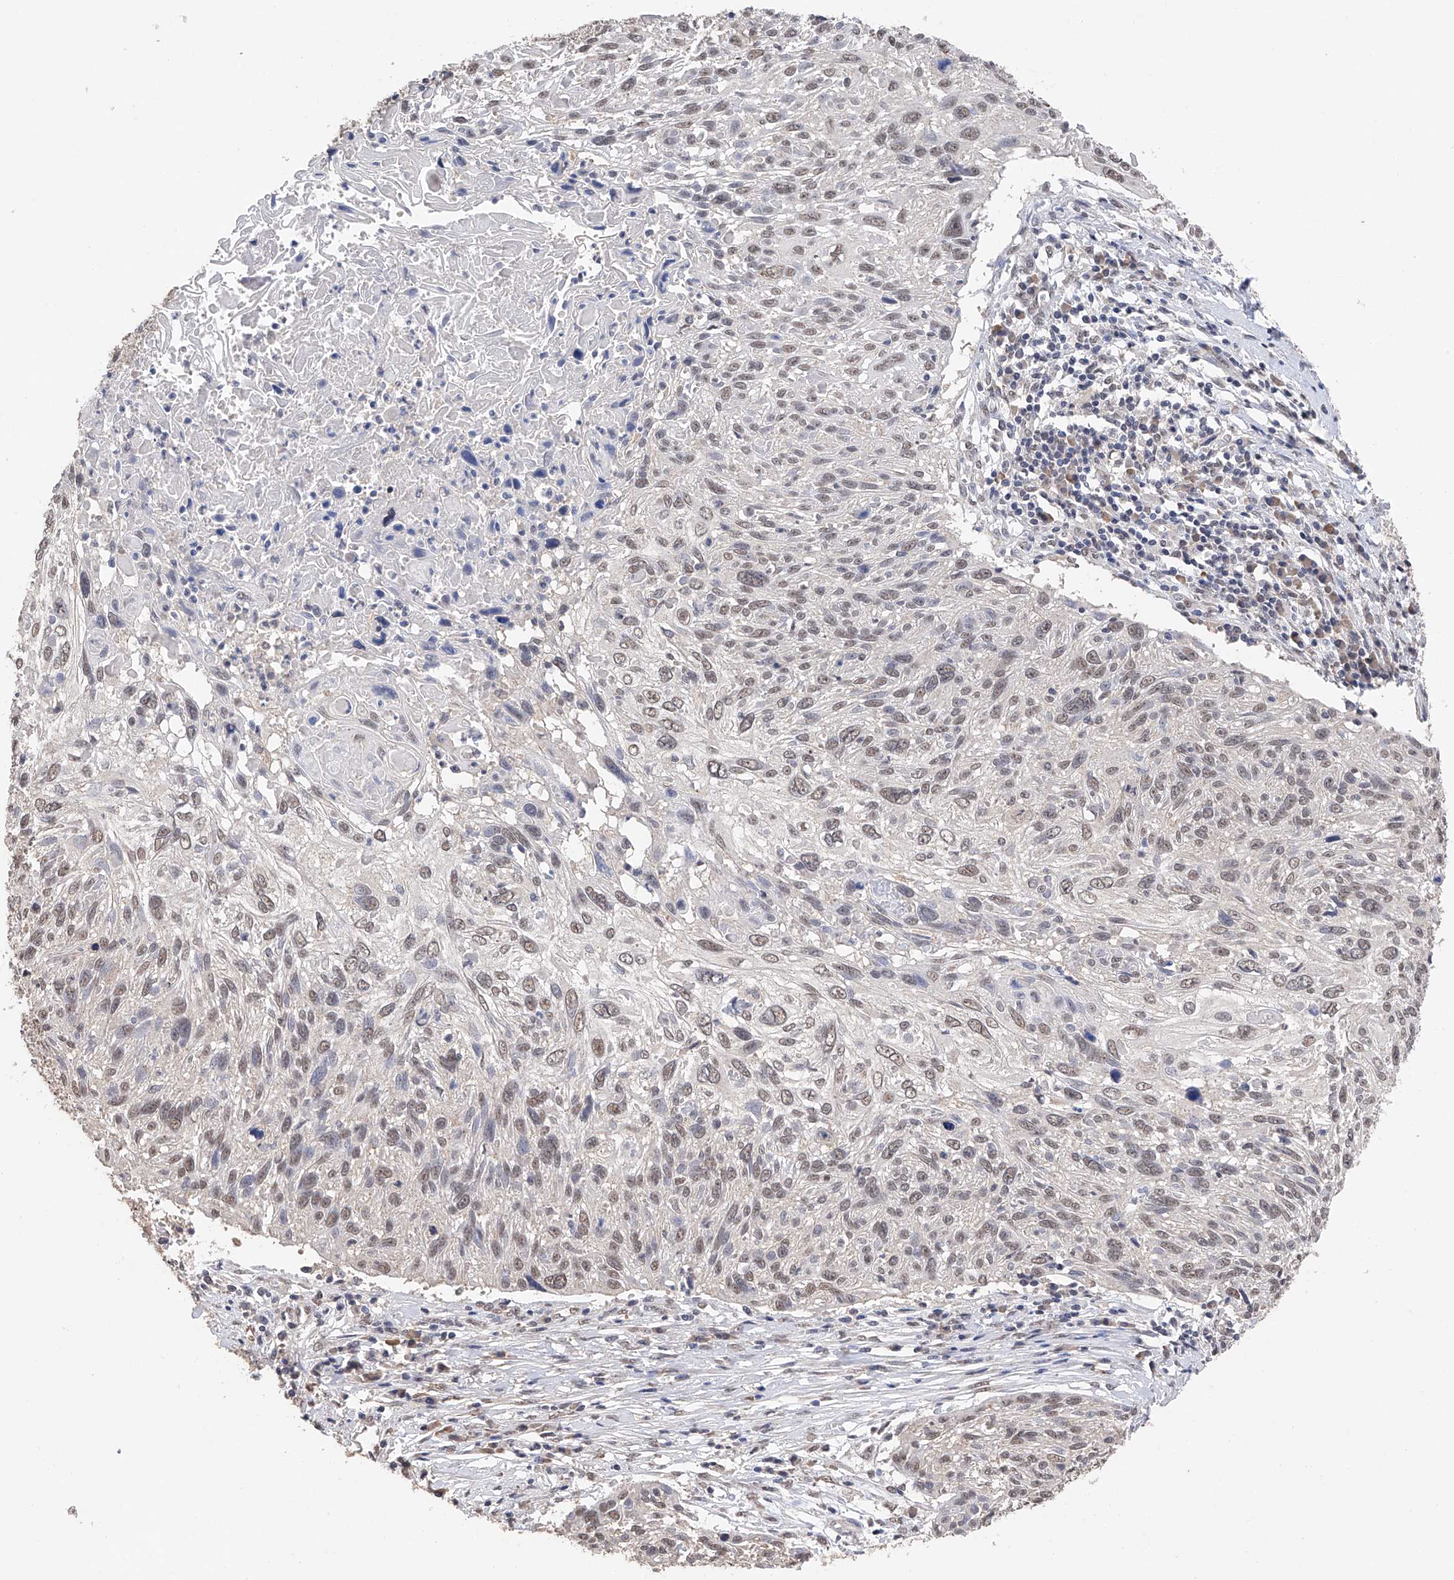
{"staining": {"intensity": "weak", "quantity": ">75%", "location": "nuclear"}, "tissue": "cervical cancer", "cell_type": "Tumor cells", "image_type": "cancer", "snomed": [{"axis": "morphology", "description": "Squamous cell carcinoma, NOS"}, {"axis": "topography", "description": "Cervix"}], "caption": "The image shows staining of cervical squamous cell carcinoma, revealing weak nuclear protein staining (brown color) within tumor cells. (Brightfield microscopy of DAB IHC at high magnification).", "gene": "DMAP1", "patient": {"sex": "female", "age": 51}}